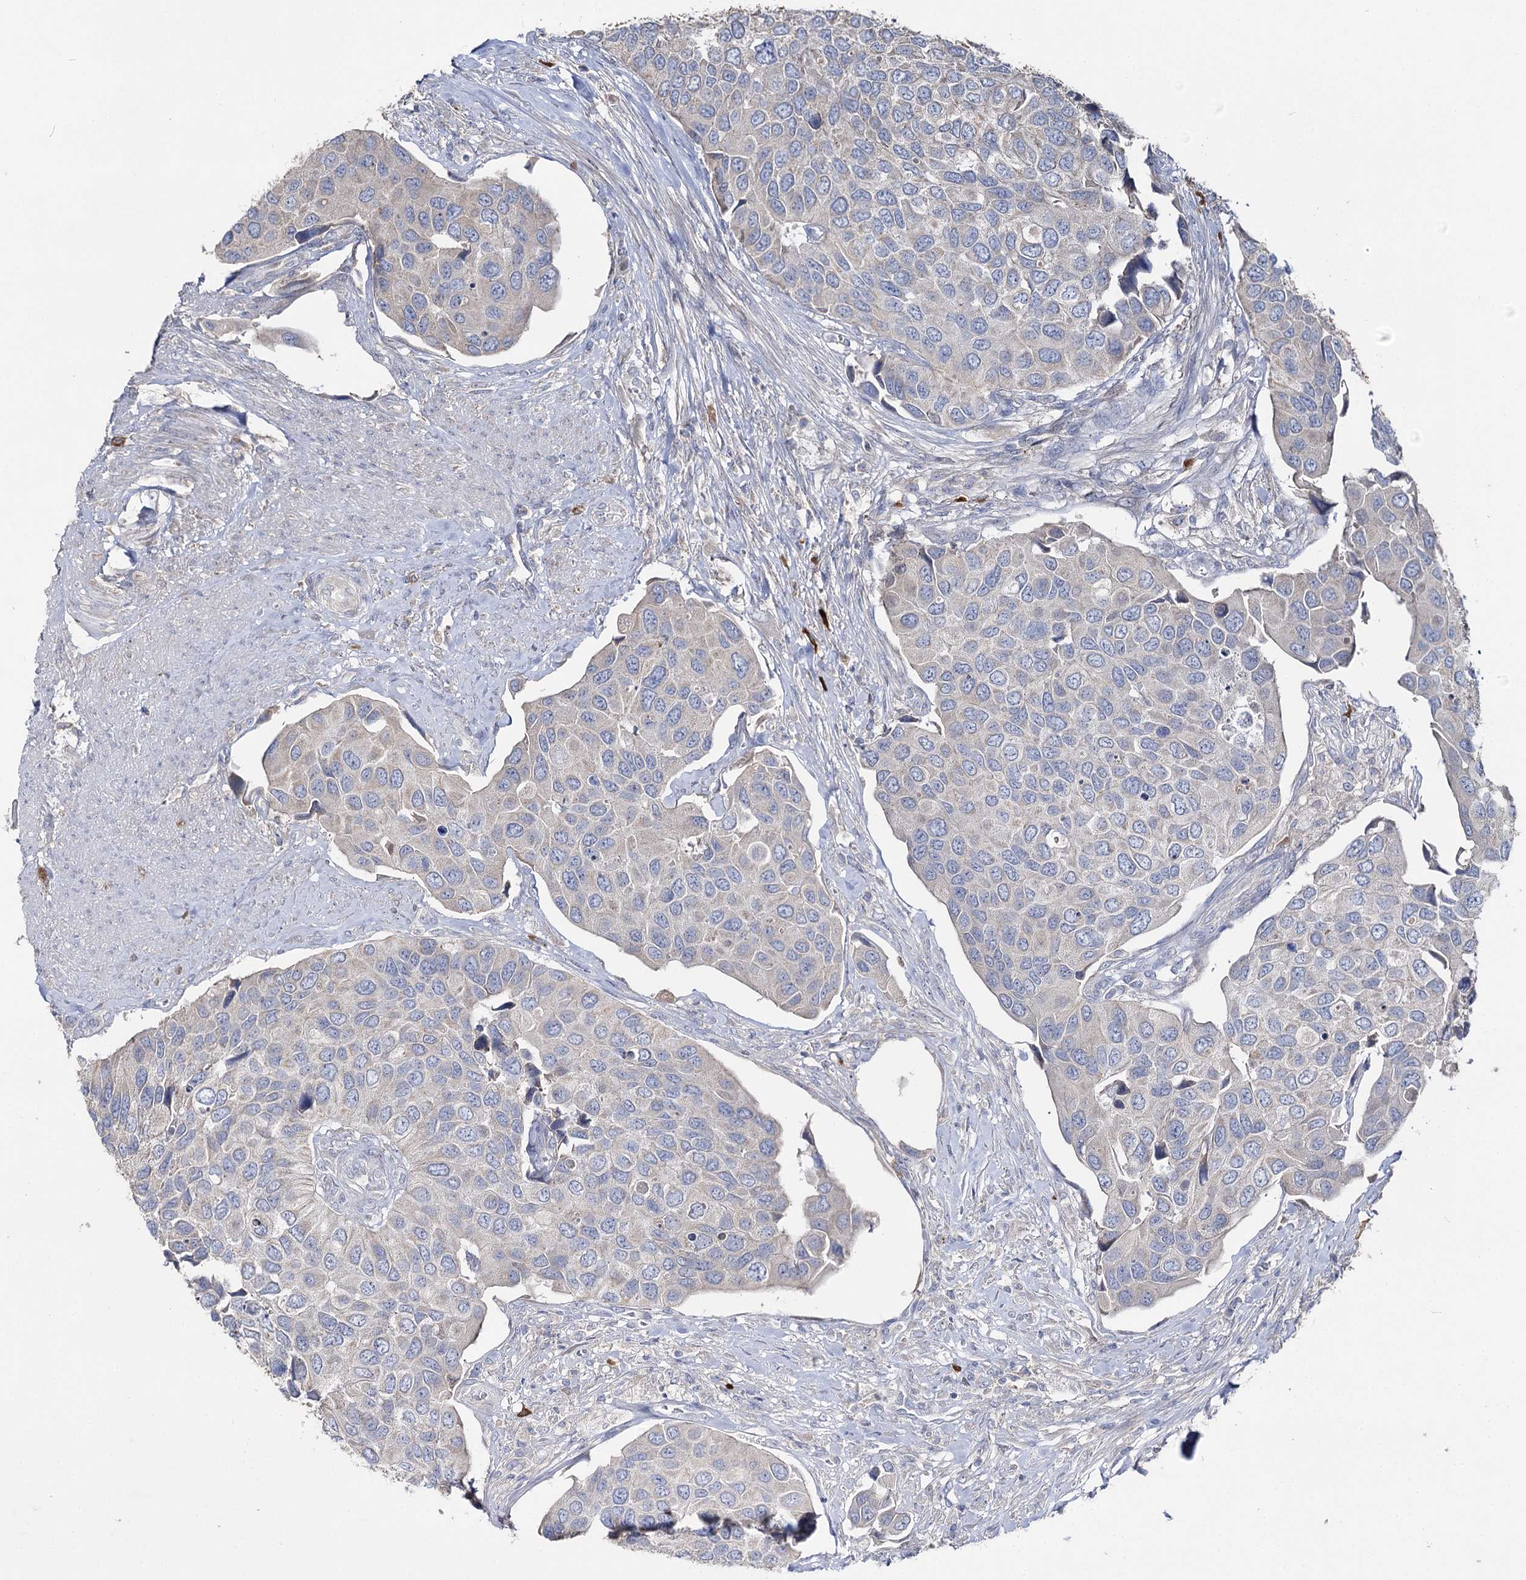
{"staining": {"intensity": "negative", "quantity": "none", "location": "none"}, "tissue": "urothelial cancer", "cell_type": "Tumor cells", "image_type": "cancer", "snomed": [{"axis": "morphology", "description": "Urothelial carcinoma, High grade"}, {"axis": "topography", "description": "Urinary bladder"}], "caption": "High power microscopy image of an IHC image of urothelial carcinoma (high-grade), revealing no significant staining in tumor cells.", "gene": "IL1RAP", "patient": {"sex": "male", "age": 74}}